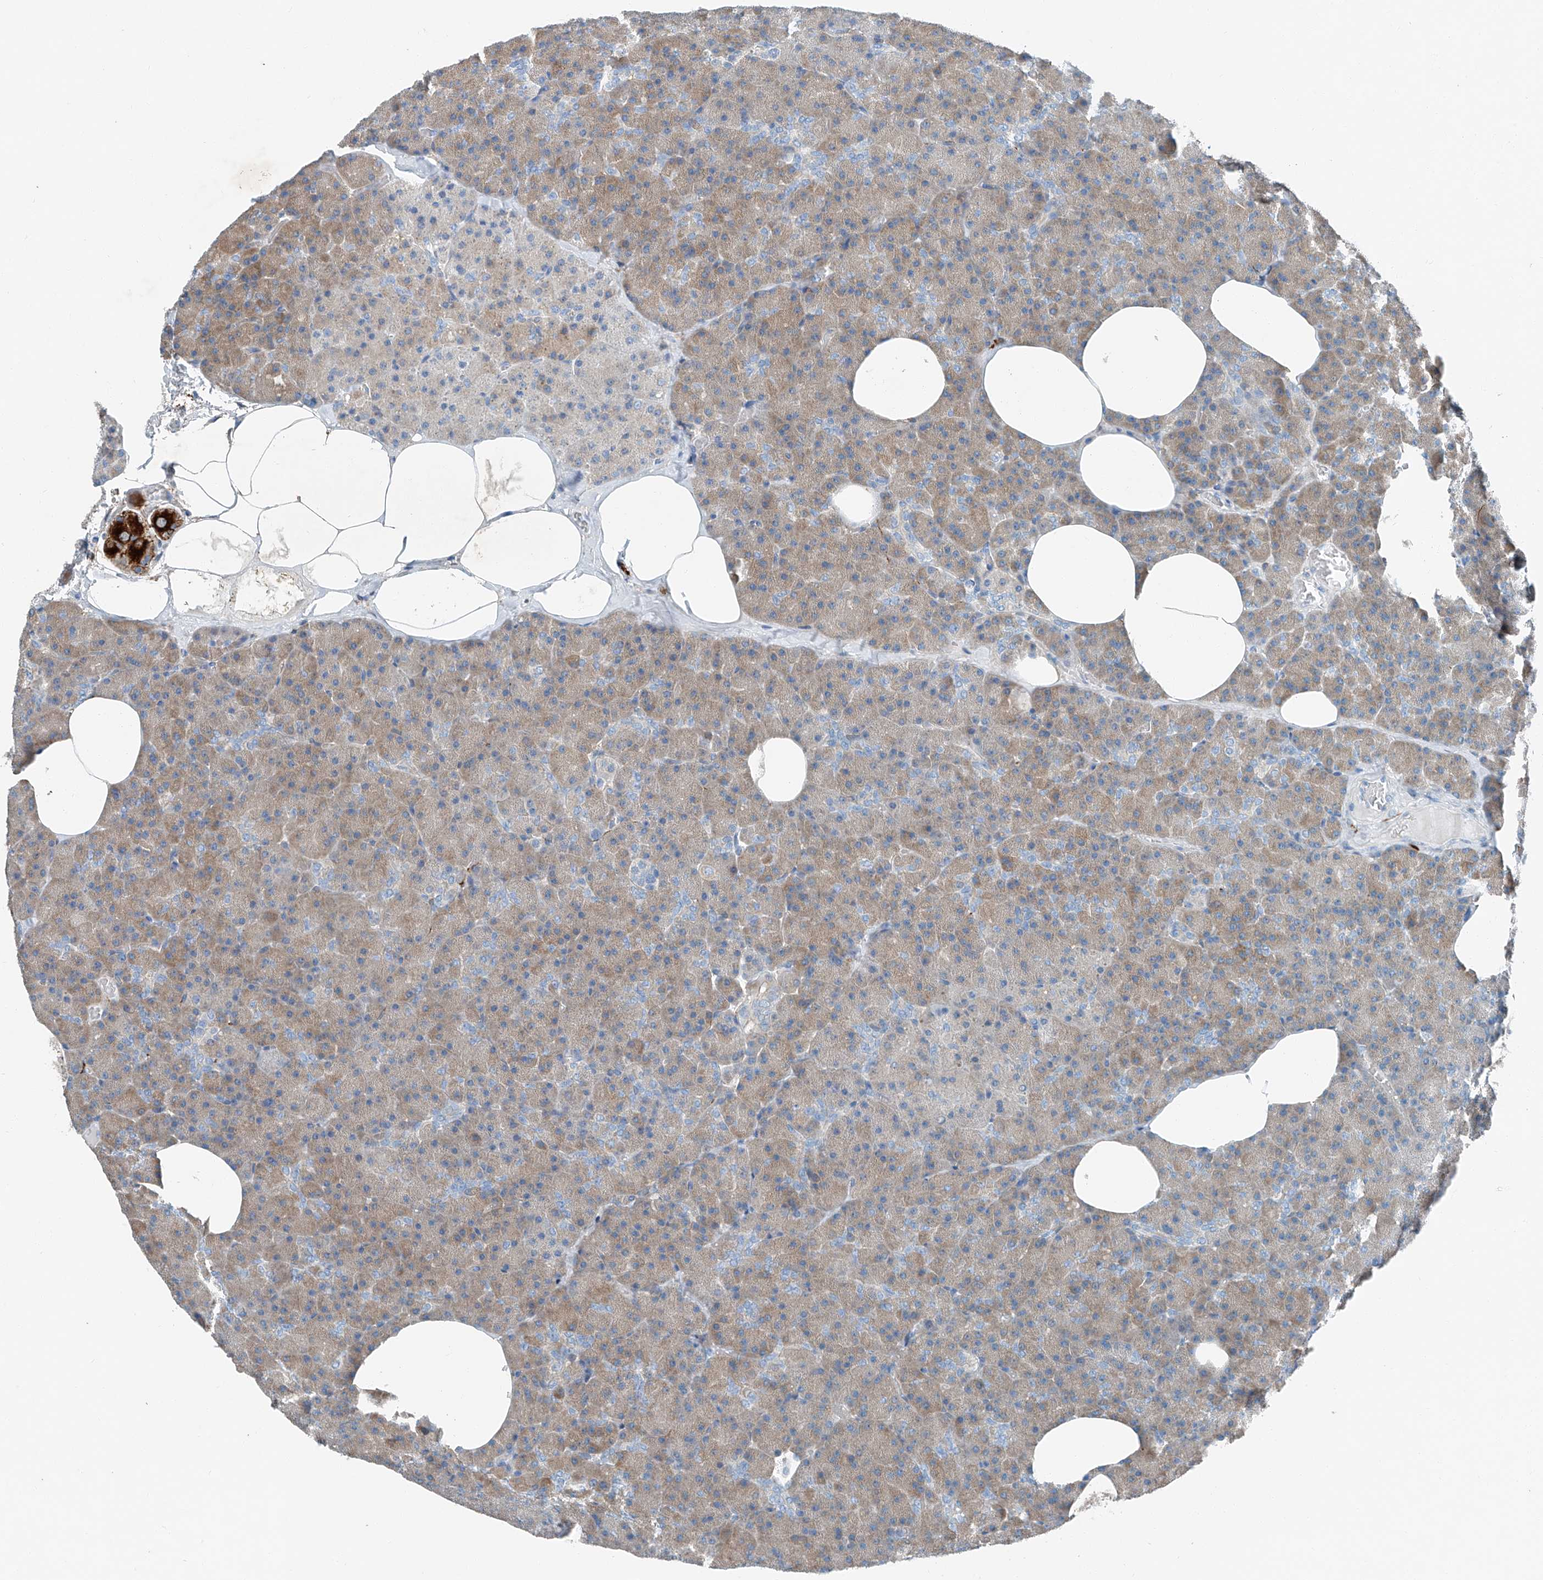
{"staining": {"intensity": "moderate", "quantity": "<25%", "location": "cytoplasmic/membranous"}, "tissue": "pancreas", "cell_type": "Exocrine glandular cells", "image_type": "normal", "snomed": [{"axis": "morphology", "description": "Normal tissue, NOS"}, {"axis": "morphology", "description": "Carcinoid, malignant, NOS"}, {"axis": "topography", "description": "Pancreas"}], "caption": "A micrograph of human pancreas stained for a protein demonstrates moderate cytoplasmic/membranous brown staining in exocrine glandular cells.", "gene": "MDGA1", "patient": {"sex": "female", "age": 35}}